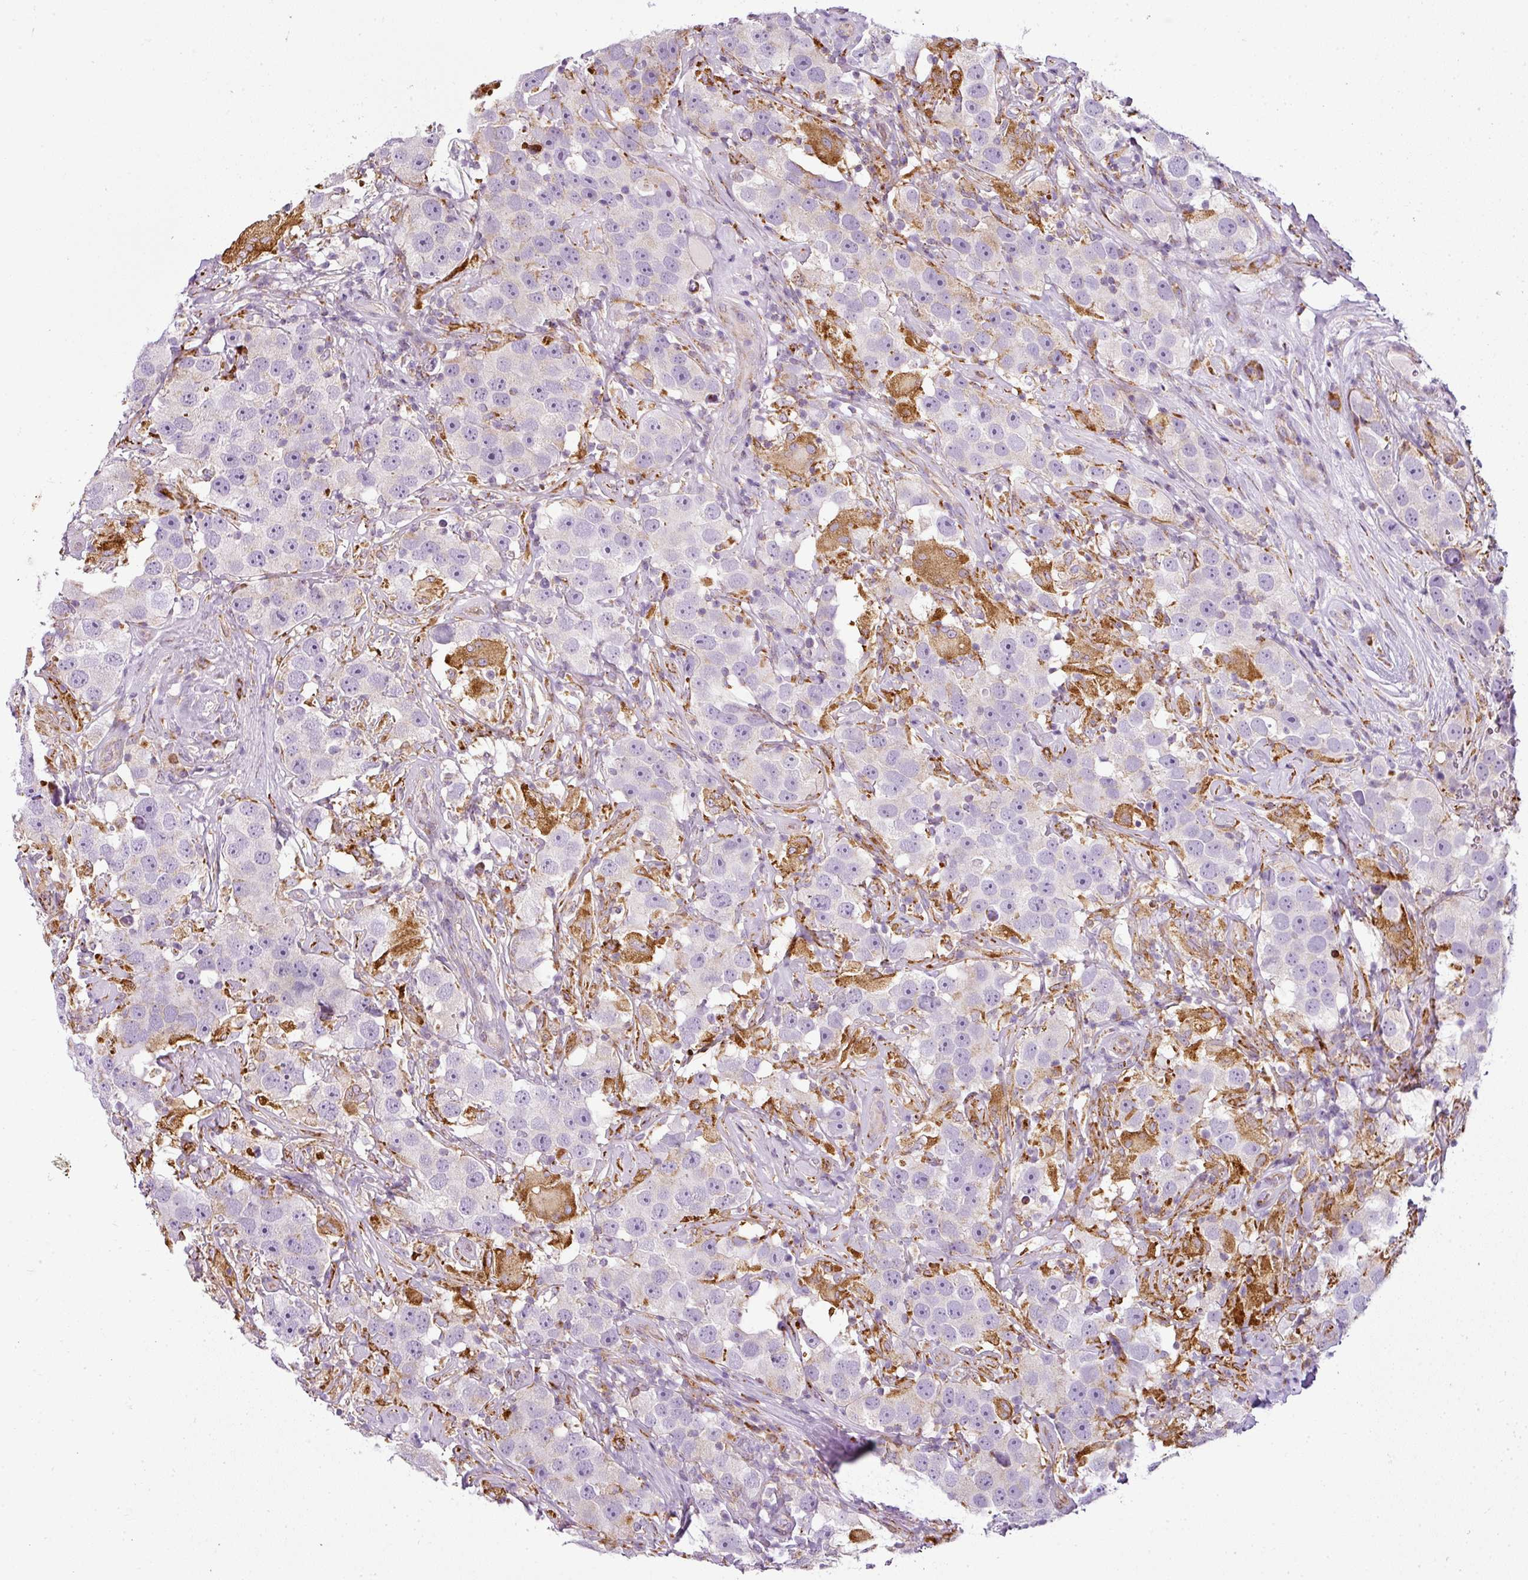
{"staining": {"intensity": "negative", "quantity": "none", "location": "none"}, "tissue": "testis cancer", "cell_type": "Tumor cells", "image_type": "cancer", "snomed": [{"axis": "morphology", "description": "Seminoma, NOS"}, {"axis": "topography", "description": "Testis"}], "caption": "Immunohistochemistry of human testis seminoma exhibits no expression in tumor cells. (Brightfield microscopy of DAB IHC at high magnification).", "gene": "ANKRD18A", "patient": {"sex": "male", "age": 49}}